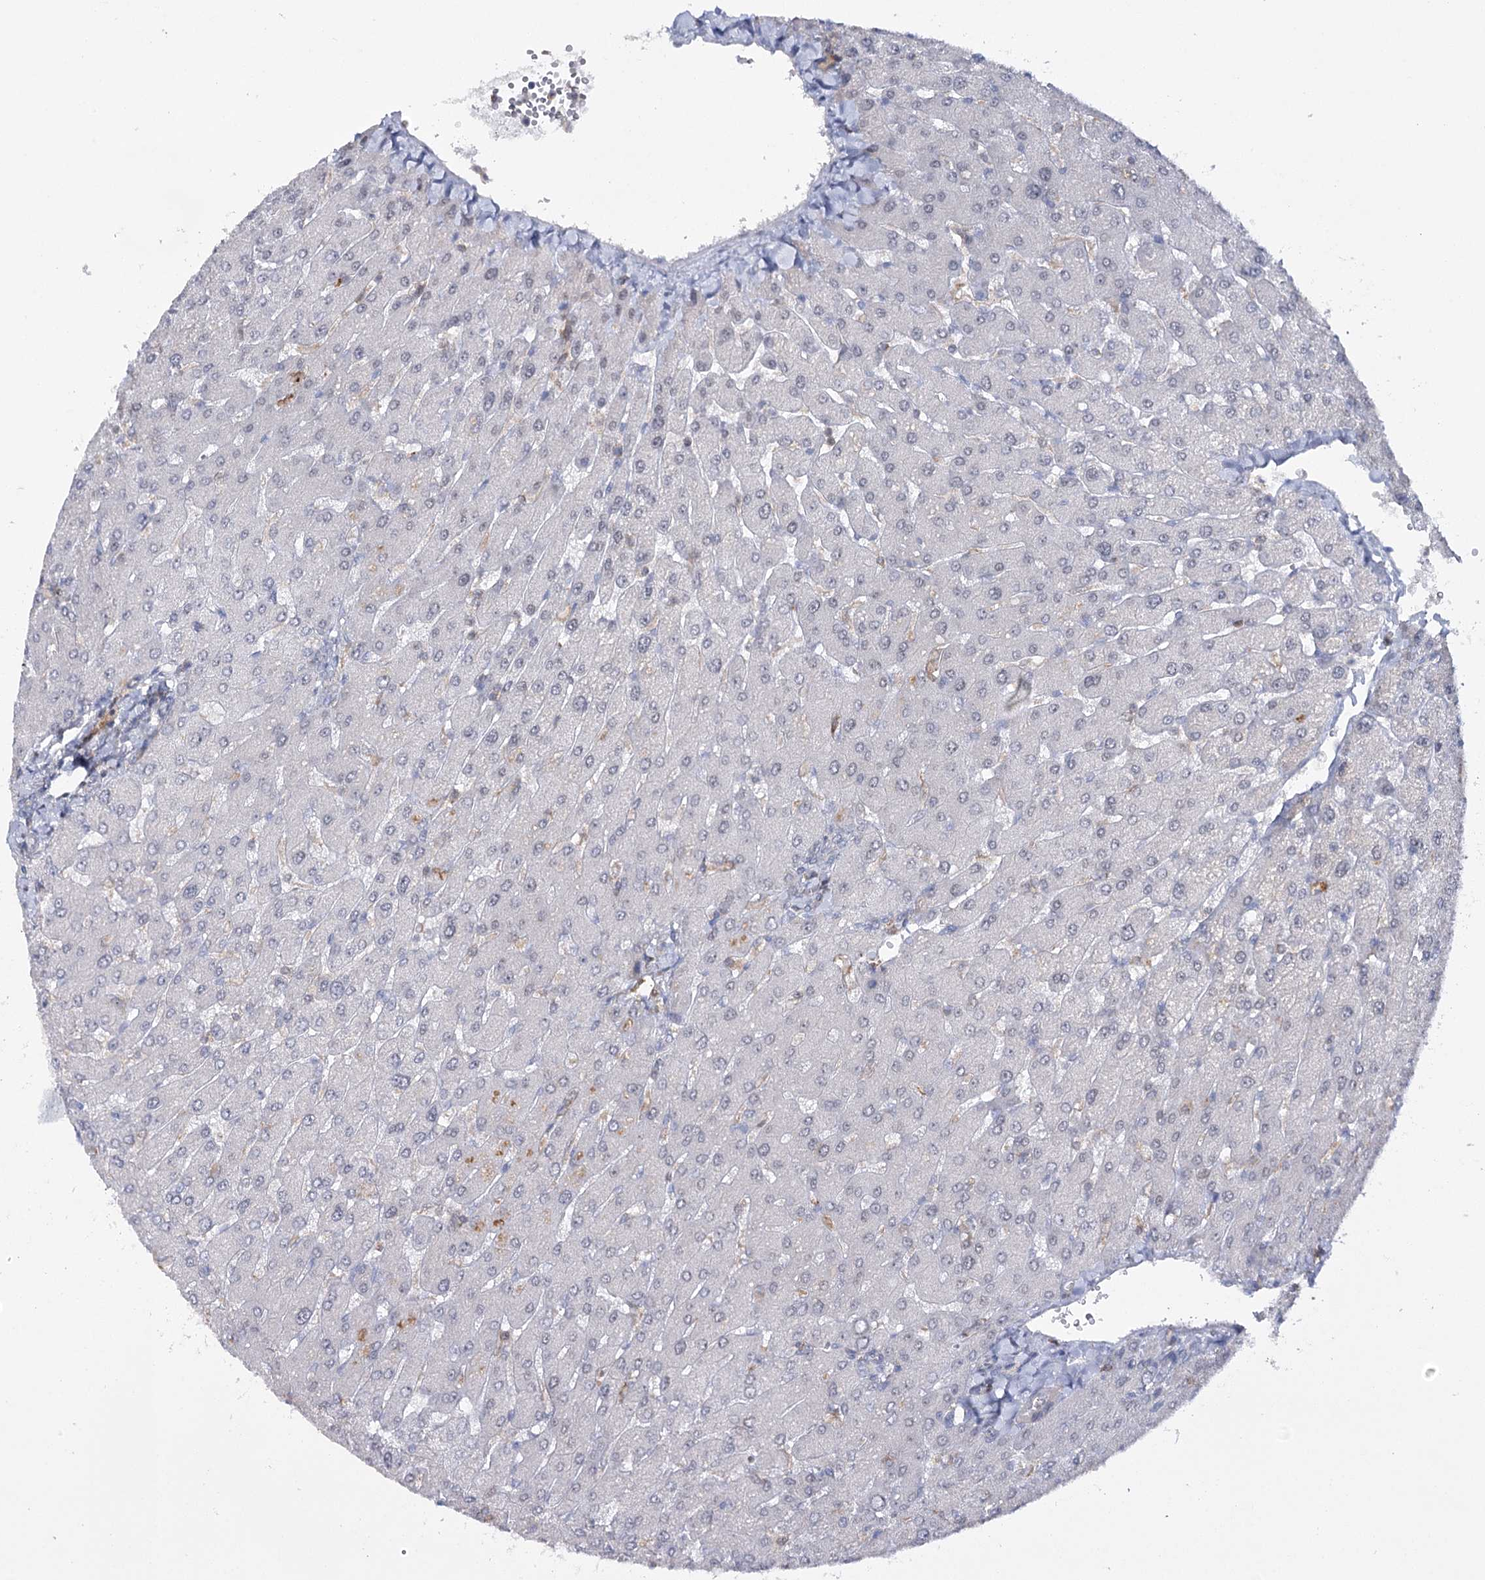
{"staining": {"intensity": "negative", "quantity": "none", "location": "none"}, "tissue": "liver", "cell_type": "Cholangiocytes", "image_type": "normal", "snomed": [{"axis": "morphology", "description": "Normal tissue, NOS"}, {"axis": "topography", "description": "Liver"}], "caption": "High magnification brightfield microscopy of benign liver stained with DAB (brown) and counterstained with hematoxylin (blue): cholangiocytes show no significant positivity. Brightfield microscopy of immunohistochemistry (IHC) stained with DAB (3,3'-diaminobenzidine) (brown) and hematoxylin (blue), captured at high magnification.", "gene": "ZC3H8", "patient": {"sex": "male", "age": 55}}